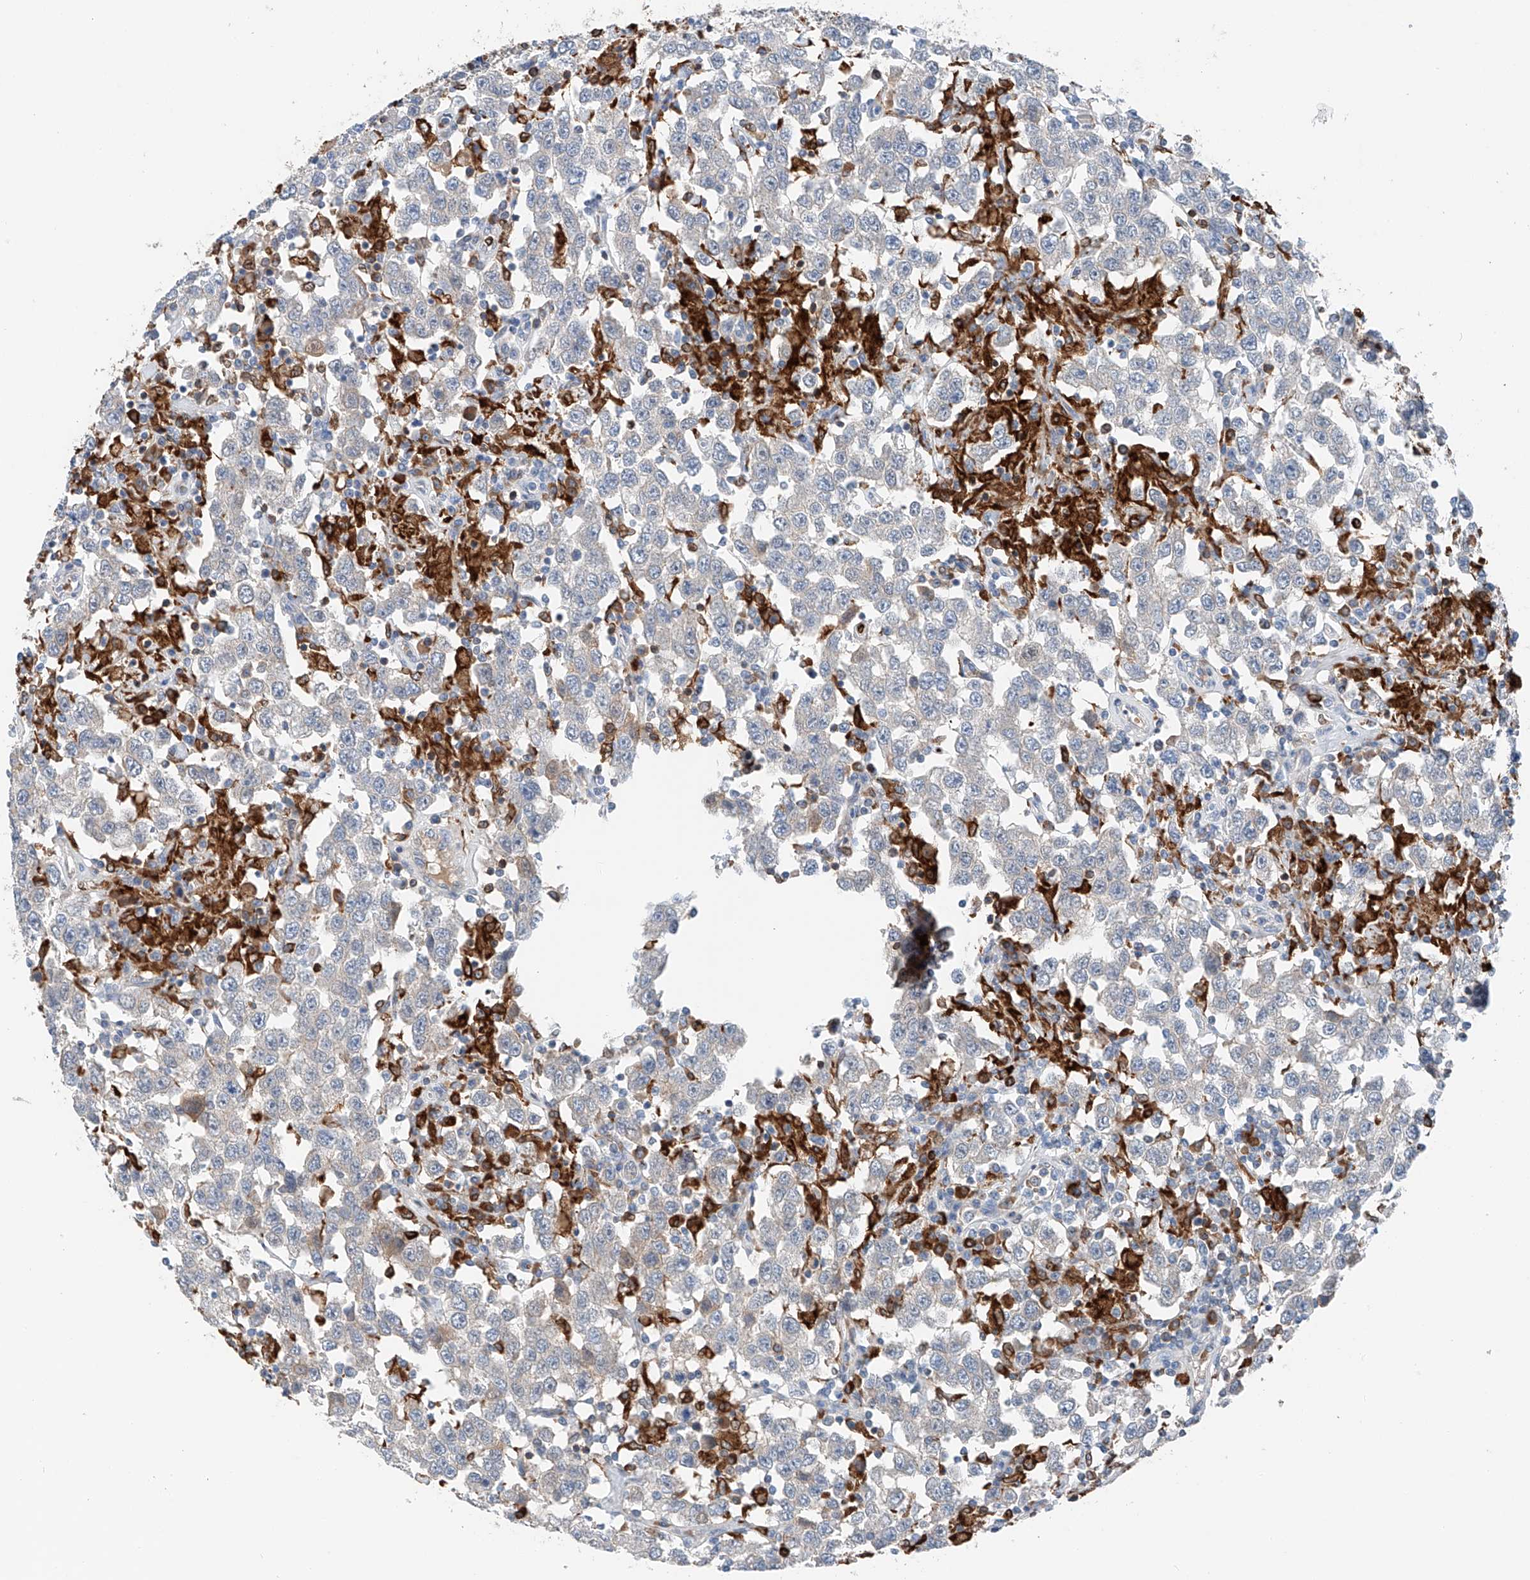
{"staining": {"intensity": "negative", "quantity": "none", "location": "none"}, "tissue": "testis cancer", "cell_type": "Tumor cells", "image_type": "cancer", "snomed": [{"axis": "morphology", "description": "Seminoma, NOS"}, {"axis": "topography", "description": "Testis"}], "caption": "Immunohistochemistry (IHC) of human testis cancer (seminoma) exhibits no expression in tumor cells.", "gene": "TBXAS1", "patient": {"sex": "male", "age": 41}}